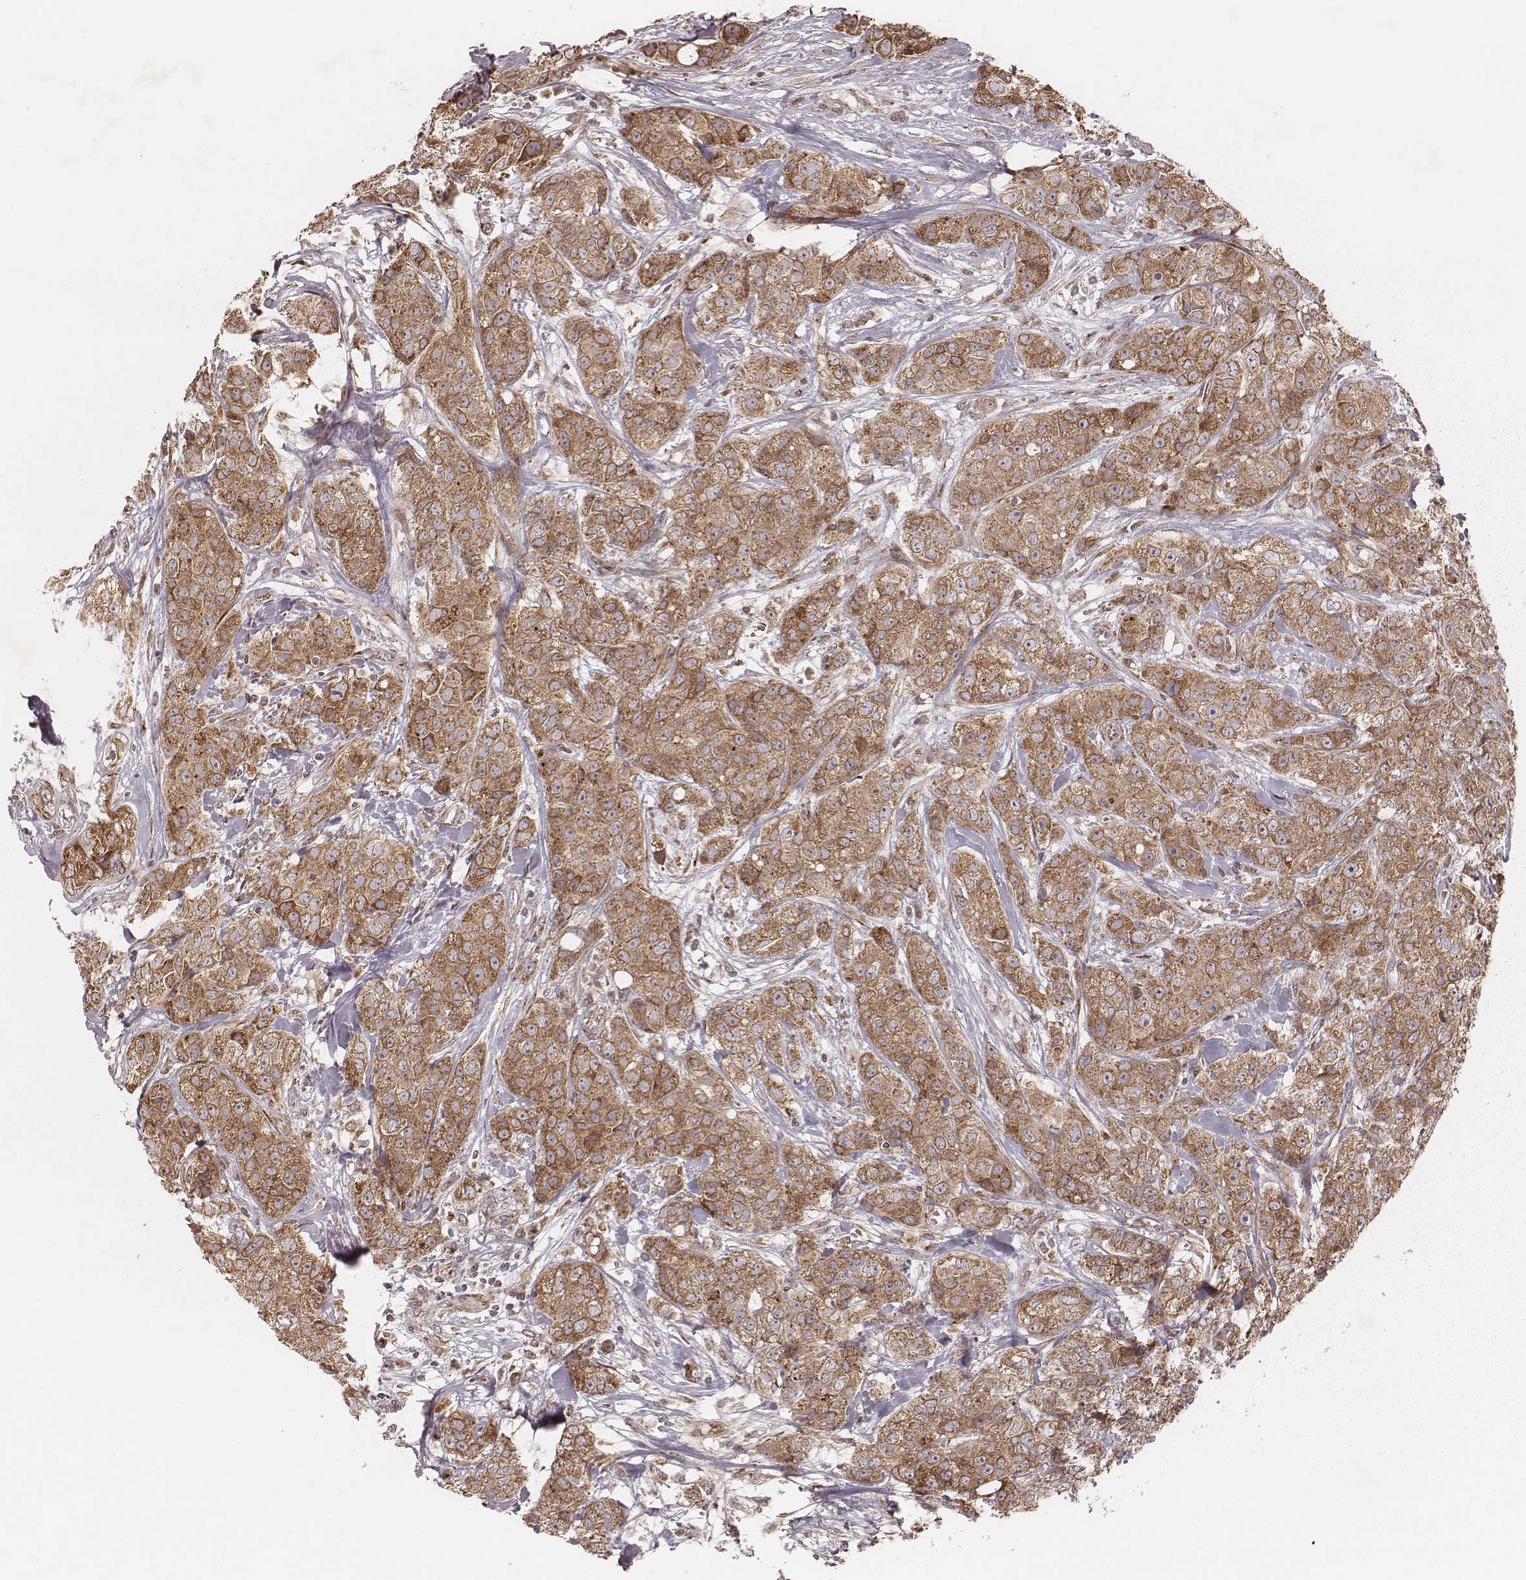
{"staining": {"intensity": "moderate", "quantity": ">75%", "location": "cytoplasmic/membranous"}, "tissue": "breast cancer", "cell_type": "Tumor cells", "image_type": "cancer", "snomed": [{"axis": "morphology", "description": "Duct carcinoma"}, {"axis": "topography", "description": "Breast"}], "caption": "This is an image of immunohistochemistry (IHC) staining of breast cancer (invasive ductal carcinoma), which shows moderate positivity in the cytoplasmic/membranous of tumor cells.", "gene": "MYO19", "patient": {"sex": "female", "age": 43}}